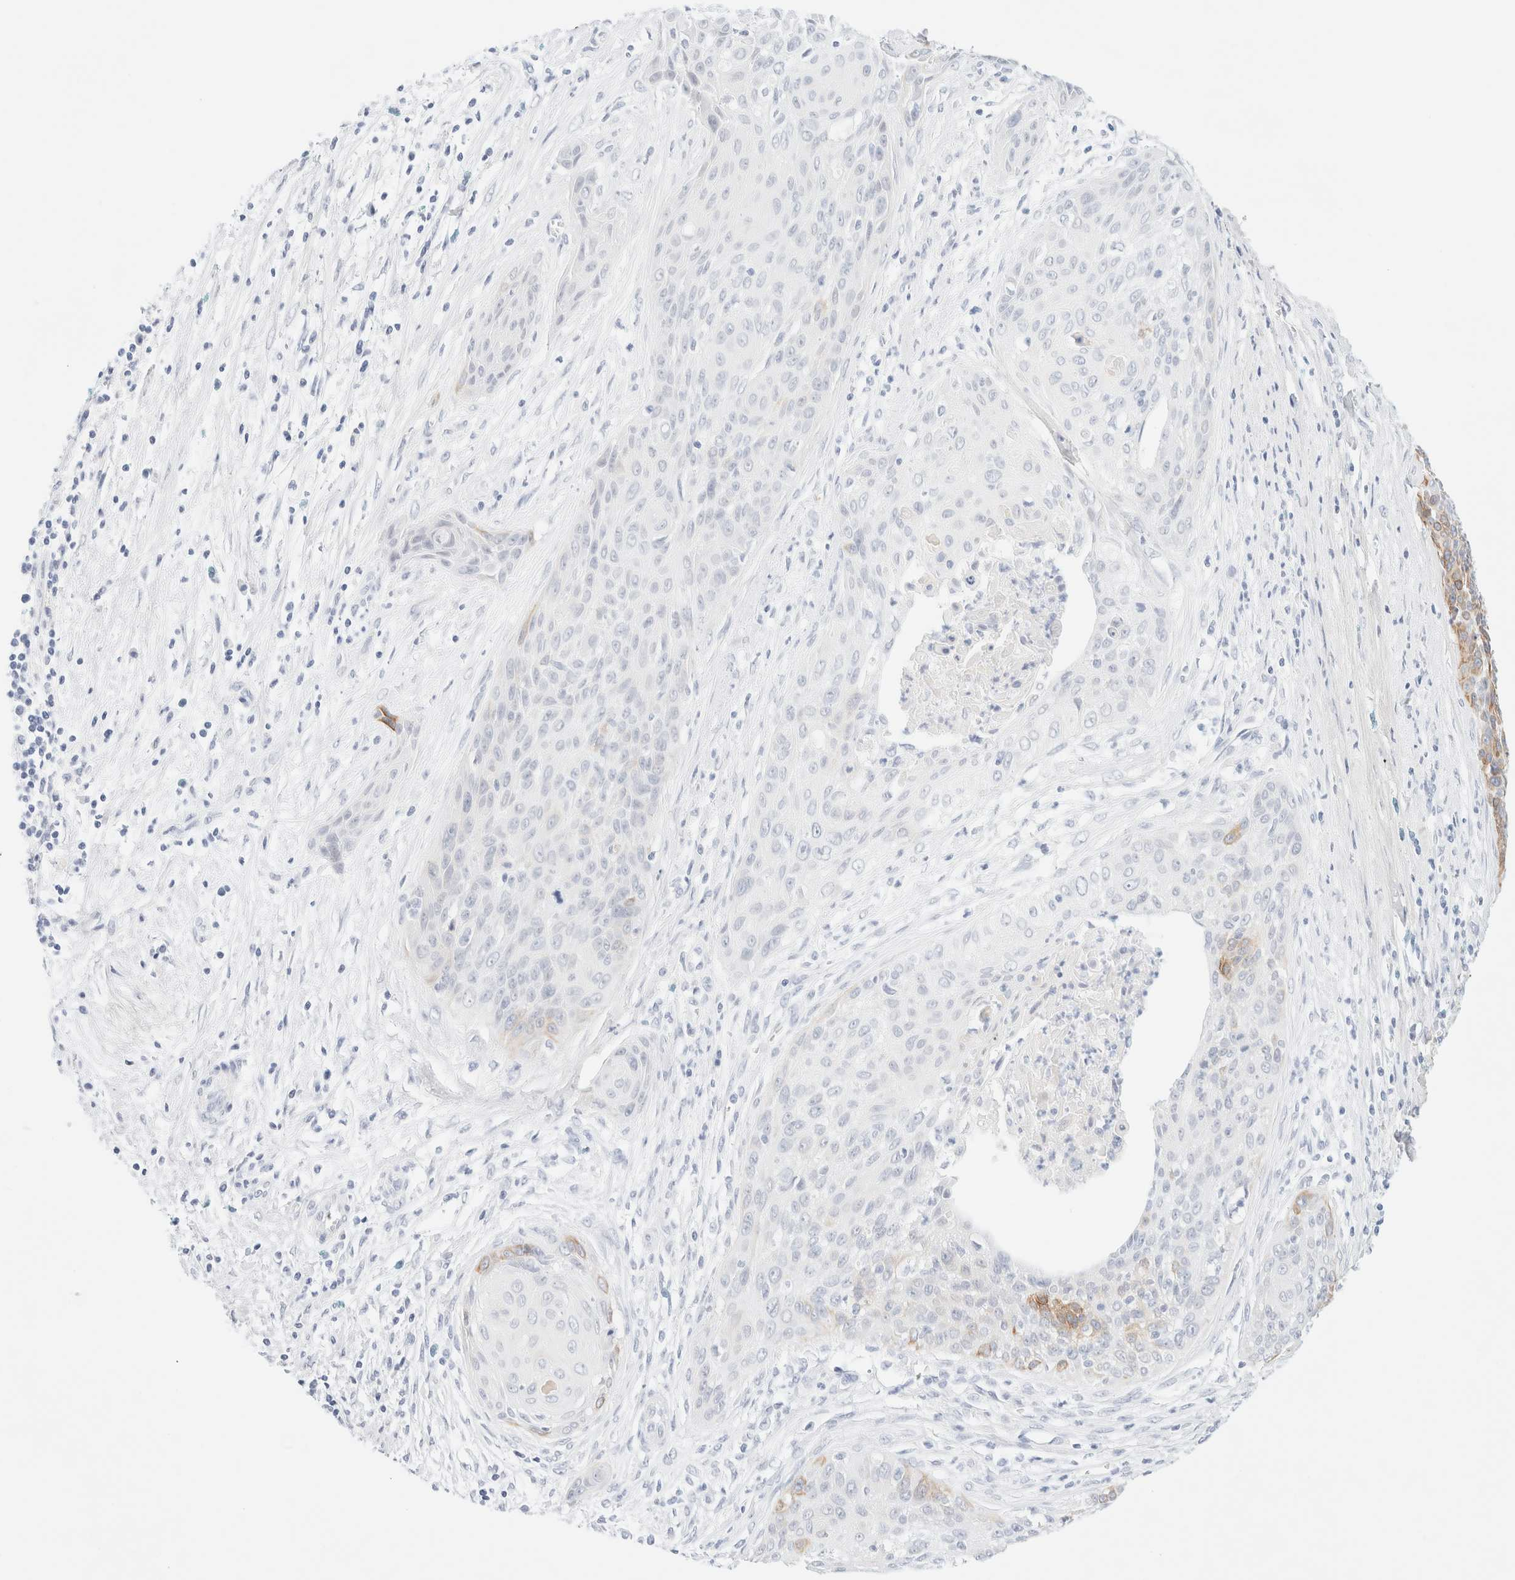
{"staining": {"intensity": "moderate", "quantity": "25%-75%", "location": "cytoplasmic/membranous"}, "tissue": "cervical cancer", "cell_type": "Tumor cells", "image_type": "cancer", "snomed": [{"axis": "morphology", "description": "Squamous cell carcinoma, NOS"}, {"axis": "topography", "description": "Cervix"}], "caption": "Human cervical cancer (squamous cell carcinoma) stained with a protein marker displays moderate staining in tumor cells.", "gene": "KRT15", "patient": {"sex": "female", "age": 55}}